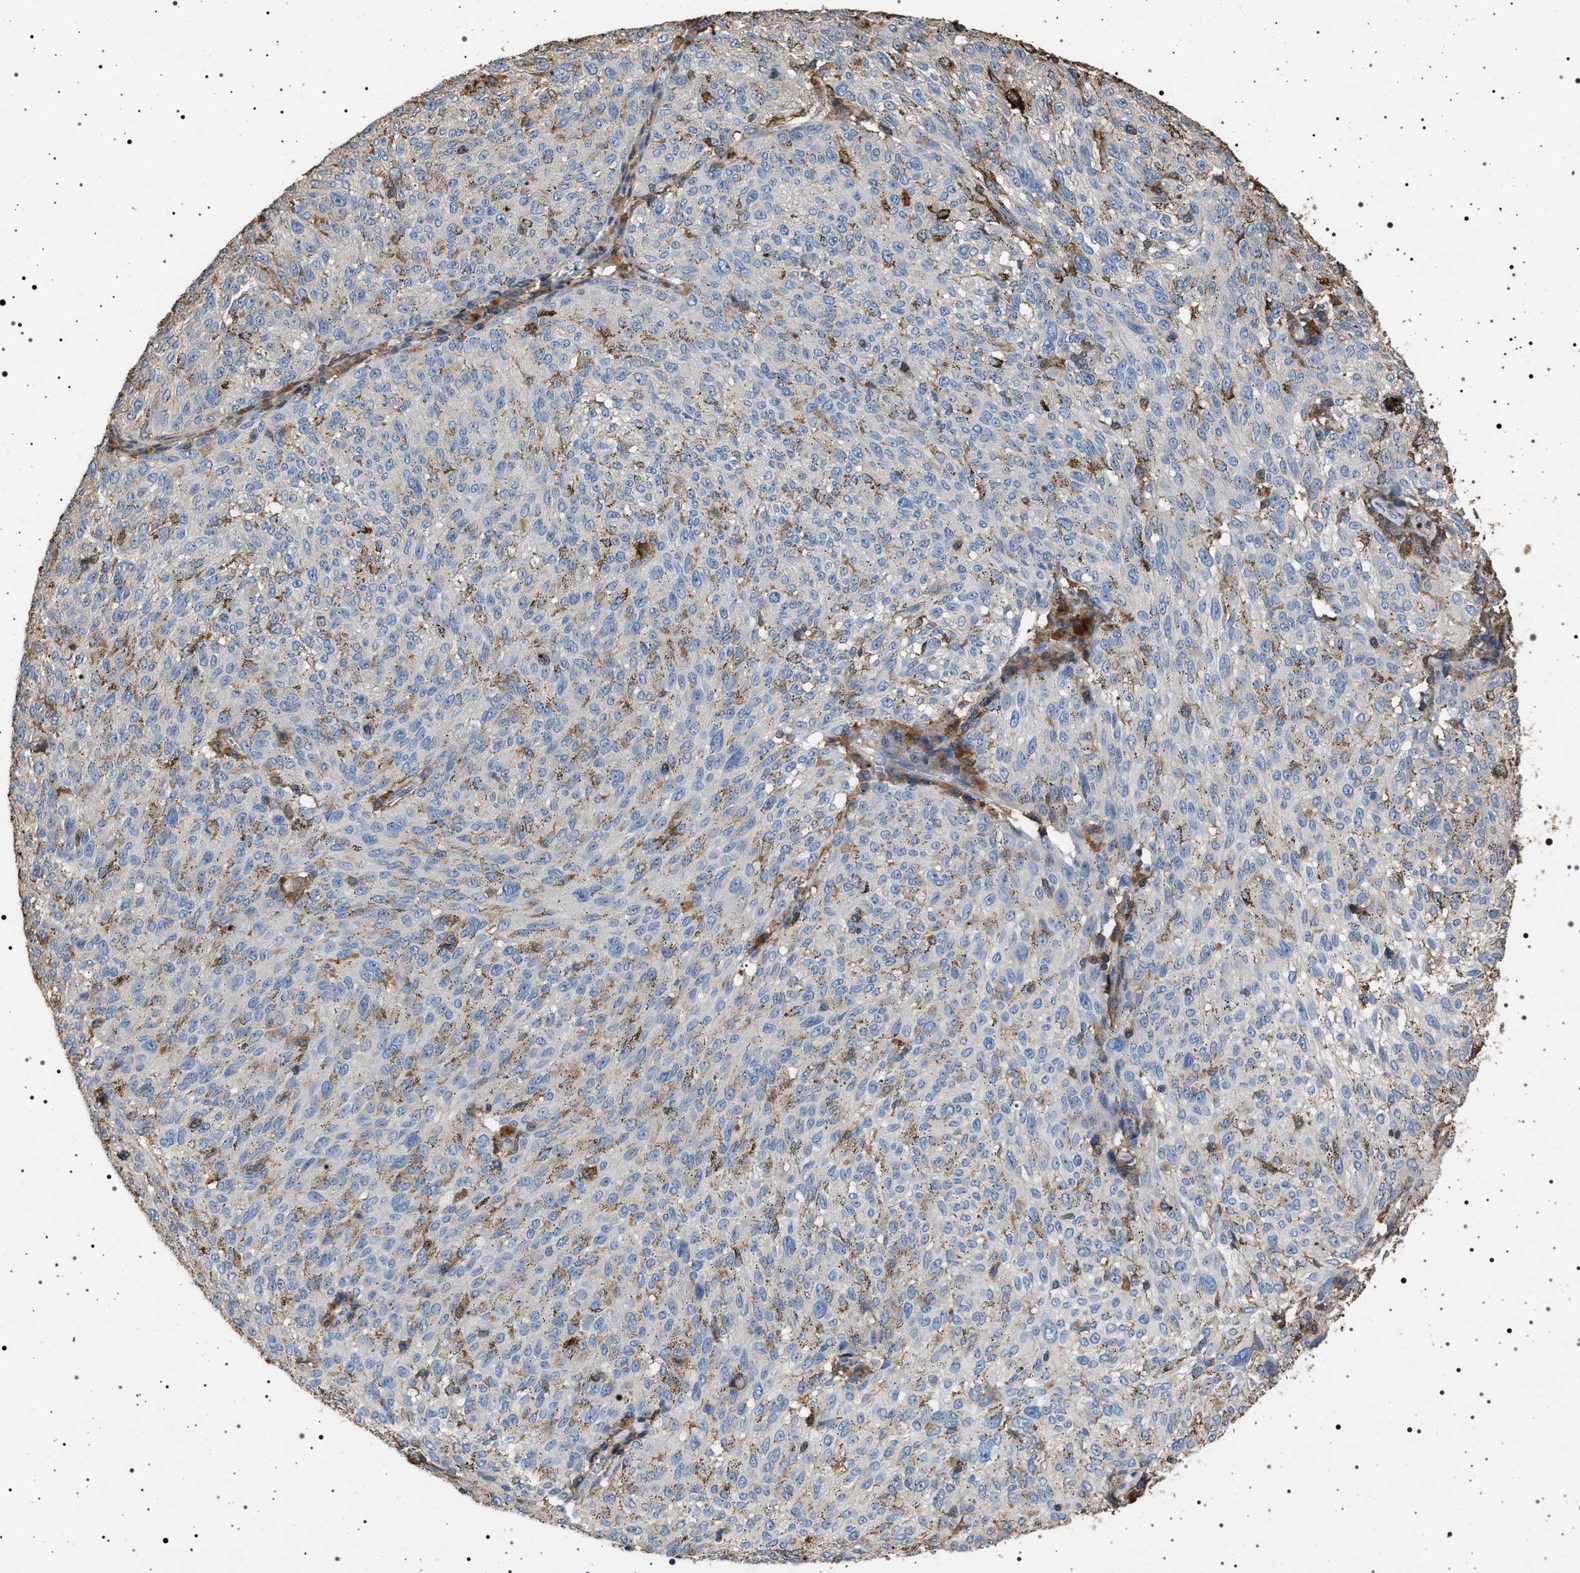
{"staining": {"intensity": "negative", "quantity": "none", "location": "none"}, "tissue": "melanoma", "cell_type": "Tumor cells", "image_type": "cancer", "snomed": [{"axis": "morphology", "description": "Malignant melanoma, NOS"}, {"axis": "topography", "description": "Skin"}], "caption": "A micrograph of human melanoma is negative for staining in tumor cells. (IHC, brightfield microscopy, high magnification).", "gene": "SMAP2", "patient": {"sex": "female", "age": 72}}